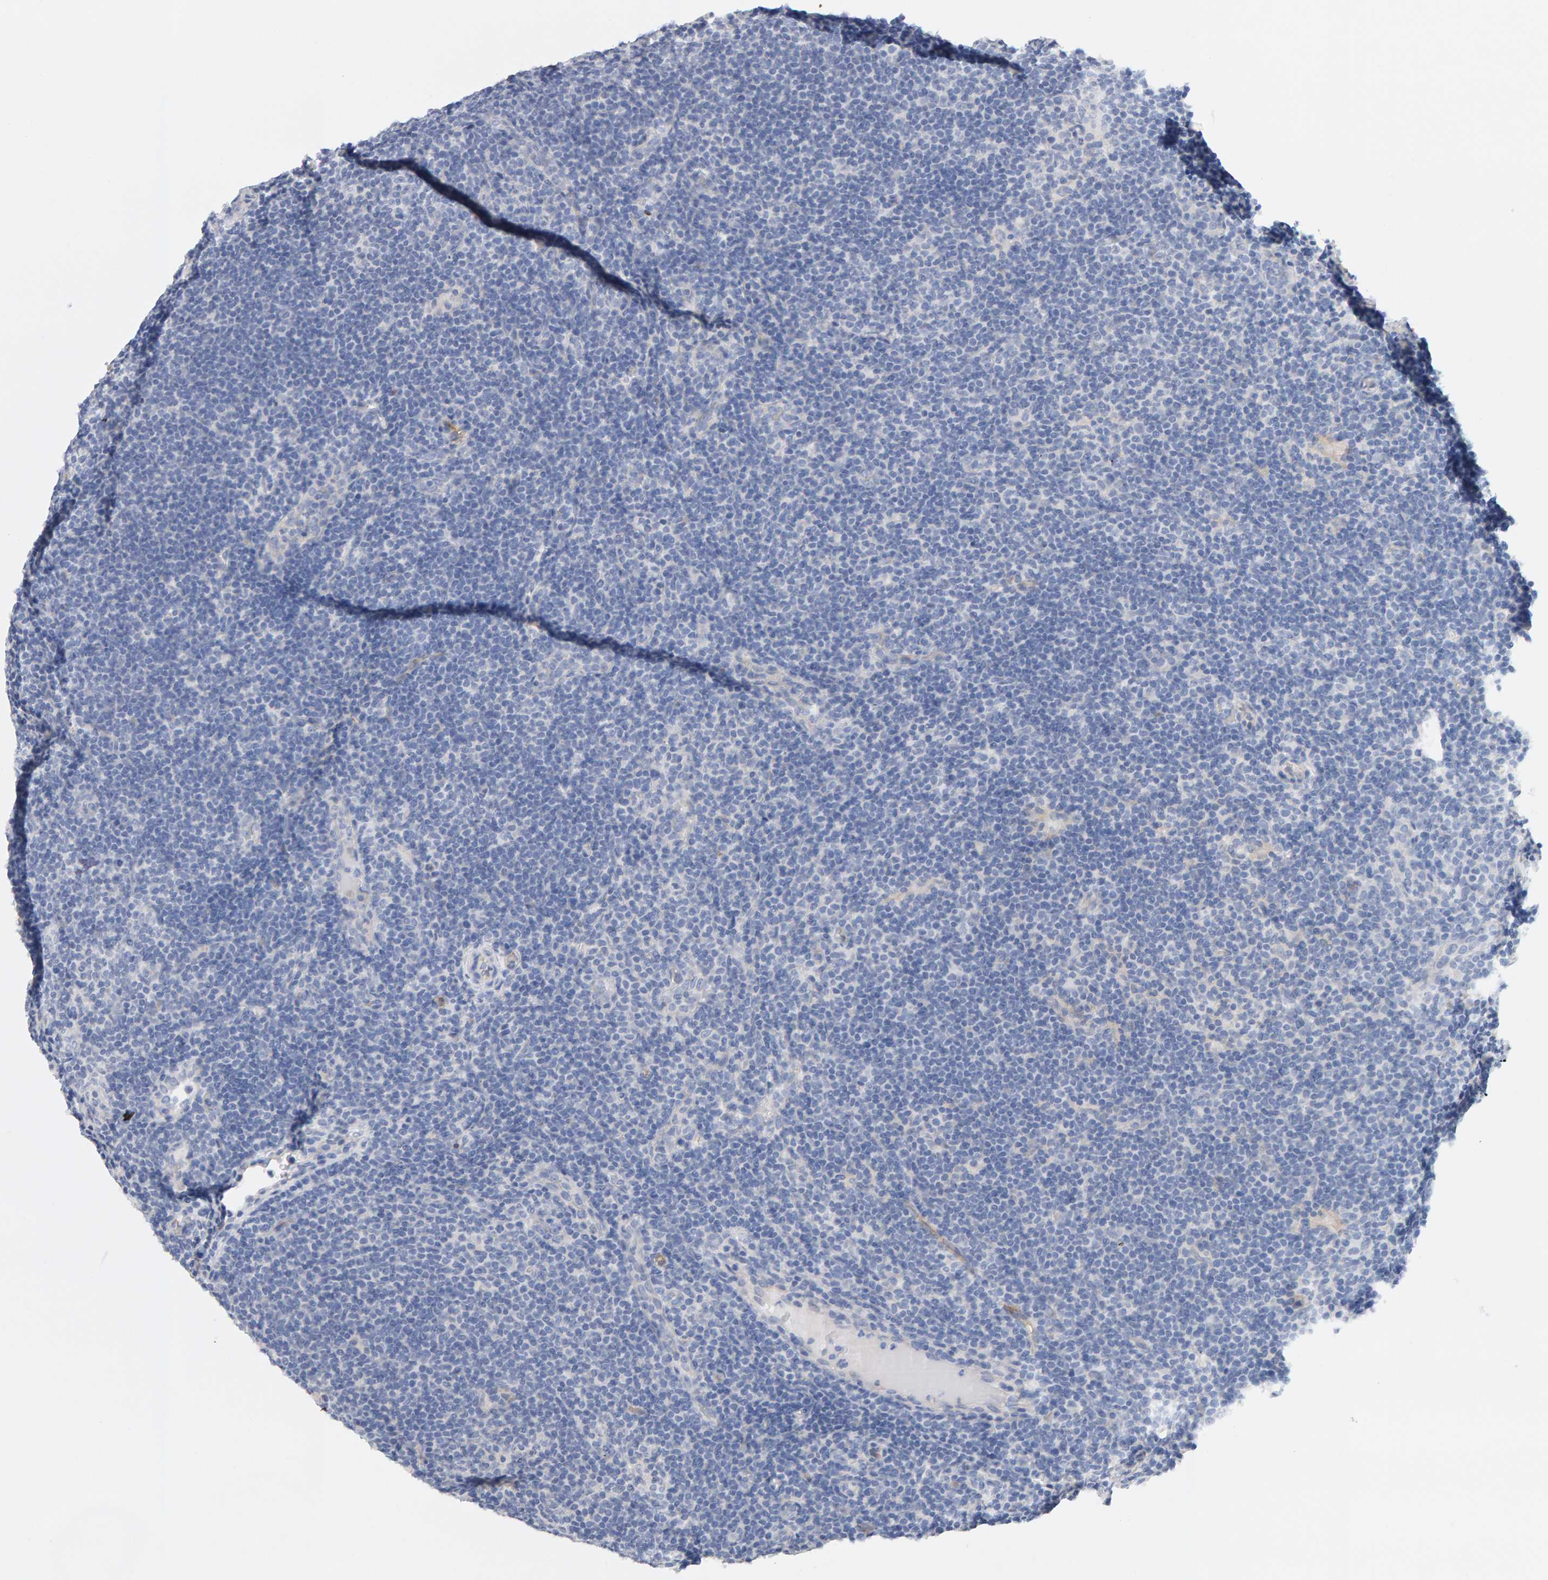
{"staining": {"intensity": "negative", "quantity": "none", "location": "none"}, "tissue": "lymphoma", "cell_type": "Tumor cells", "image_type": "cancer", "snomed": [{"axis": "morphology", "description": "Hodgkin's disease, NOS"}, {"axis": "topography", "description": "Lymph node"}], "caption": "This photomicrograph is of lymphoma stained with IHC to label a protein in brown with the nuclei are counter-stained blue. There is no staining in tumor cells. The staining is performed using DAB (3,3'-diaminobenzidine) brown chromogen with nuclei counter-stained in using hematoxylin.", "gene": "METRNL", "patient": {"sex": "female", "age": 57}}